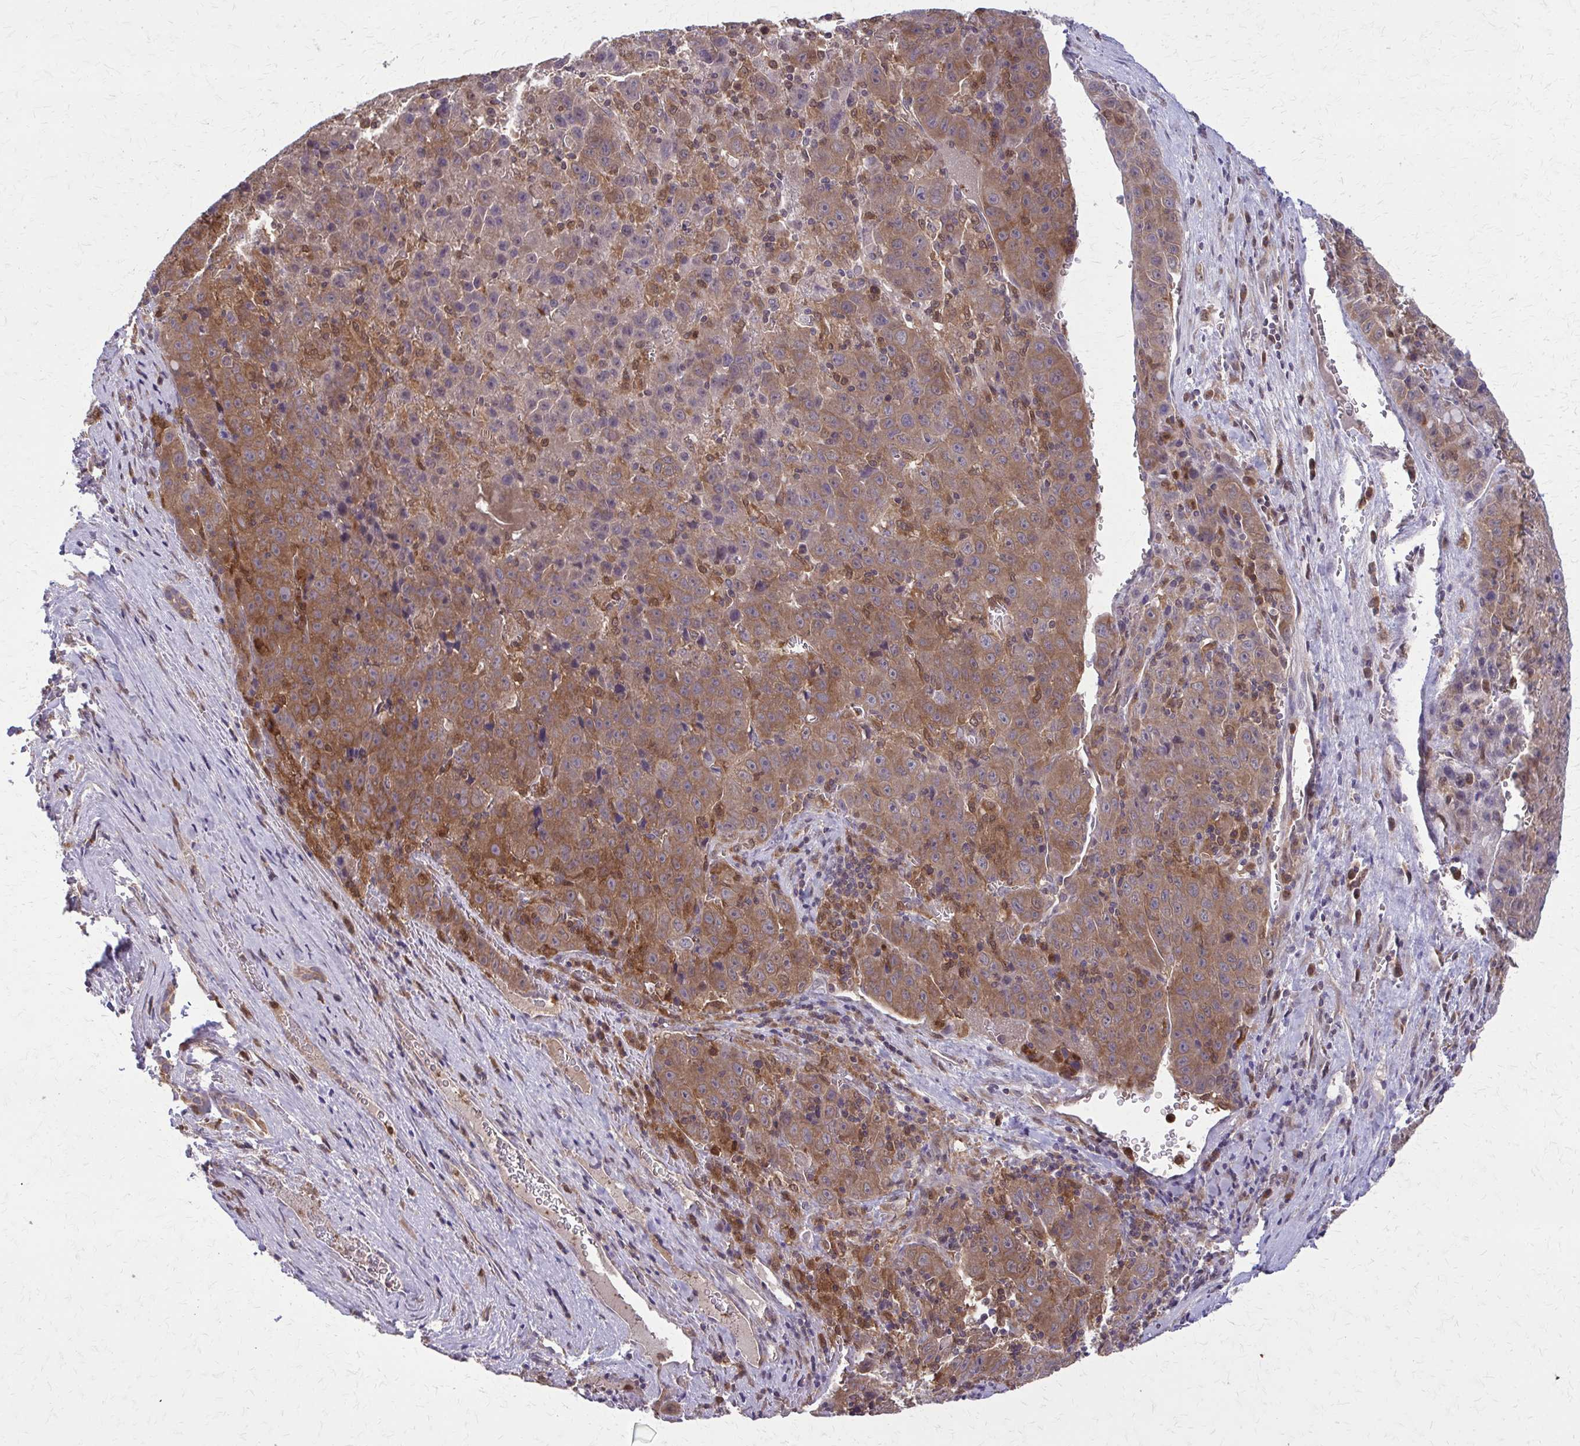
{"staining": {"intensity": "moderate", "quantity": "25%-75%", "location": "cytoplasmic/membranous"}, "tissue": "liver cancer", "cell_type": "Tumor cells", "image_type": "cancer", "snomed": [{"axis": "morphology", "description": "Carcinoma, Hepatocellular, NOS"}, {"axis": "topography", "description": "Liver"}], "caption": "This image shows hepatocellular carcinoma (liver) stained with immunohistochemistry to label a protein in brown. The cytoplasmic/membranous of tumor cells show moderate positivity for the protein. Nuclei are counter-stained blue.", "gene": "NRBF2", "patient": {"sex": "female", "age": 53}}